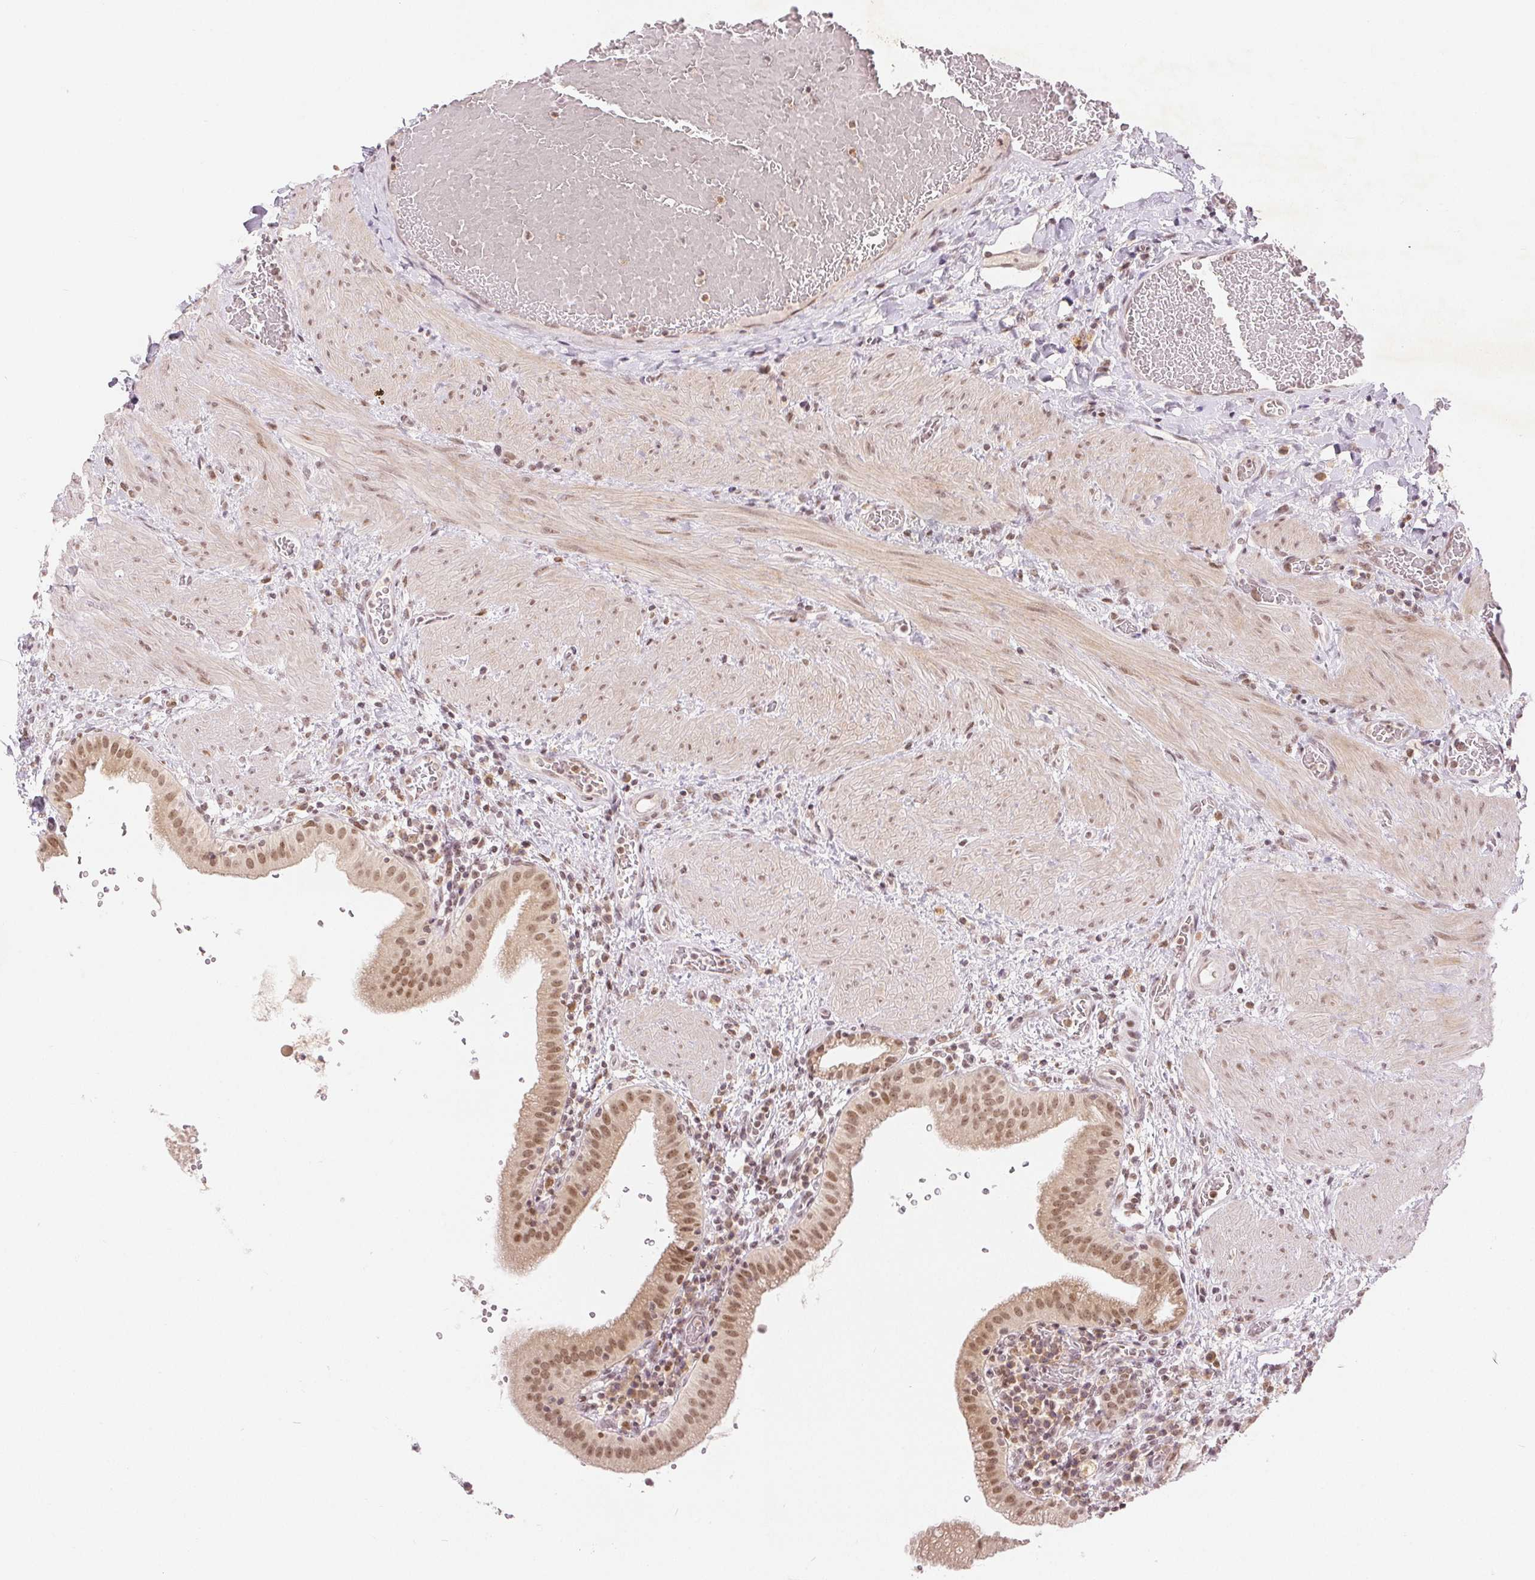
{"staining": {"intensity": "moderate", "quantity": ">75%", "location": "nuclear"}, "tissue": "gallbladder", "cell_type": "Glandular cells", "image_type": "normal", "snomed": [{"axis": "morphology", "description": "Normal tissue, NOS"}, {"axis": "topography", "description": "Gallbladder"}], "caption": "Gallbladder stained with IHC shows moderate nuclear expression in about >75% of glandular cells.", "gene": "DEK", "patient": {"sex": "male", "age": 26}}